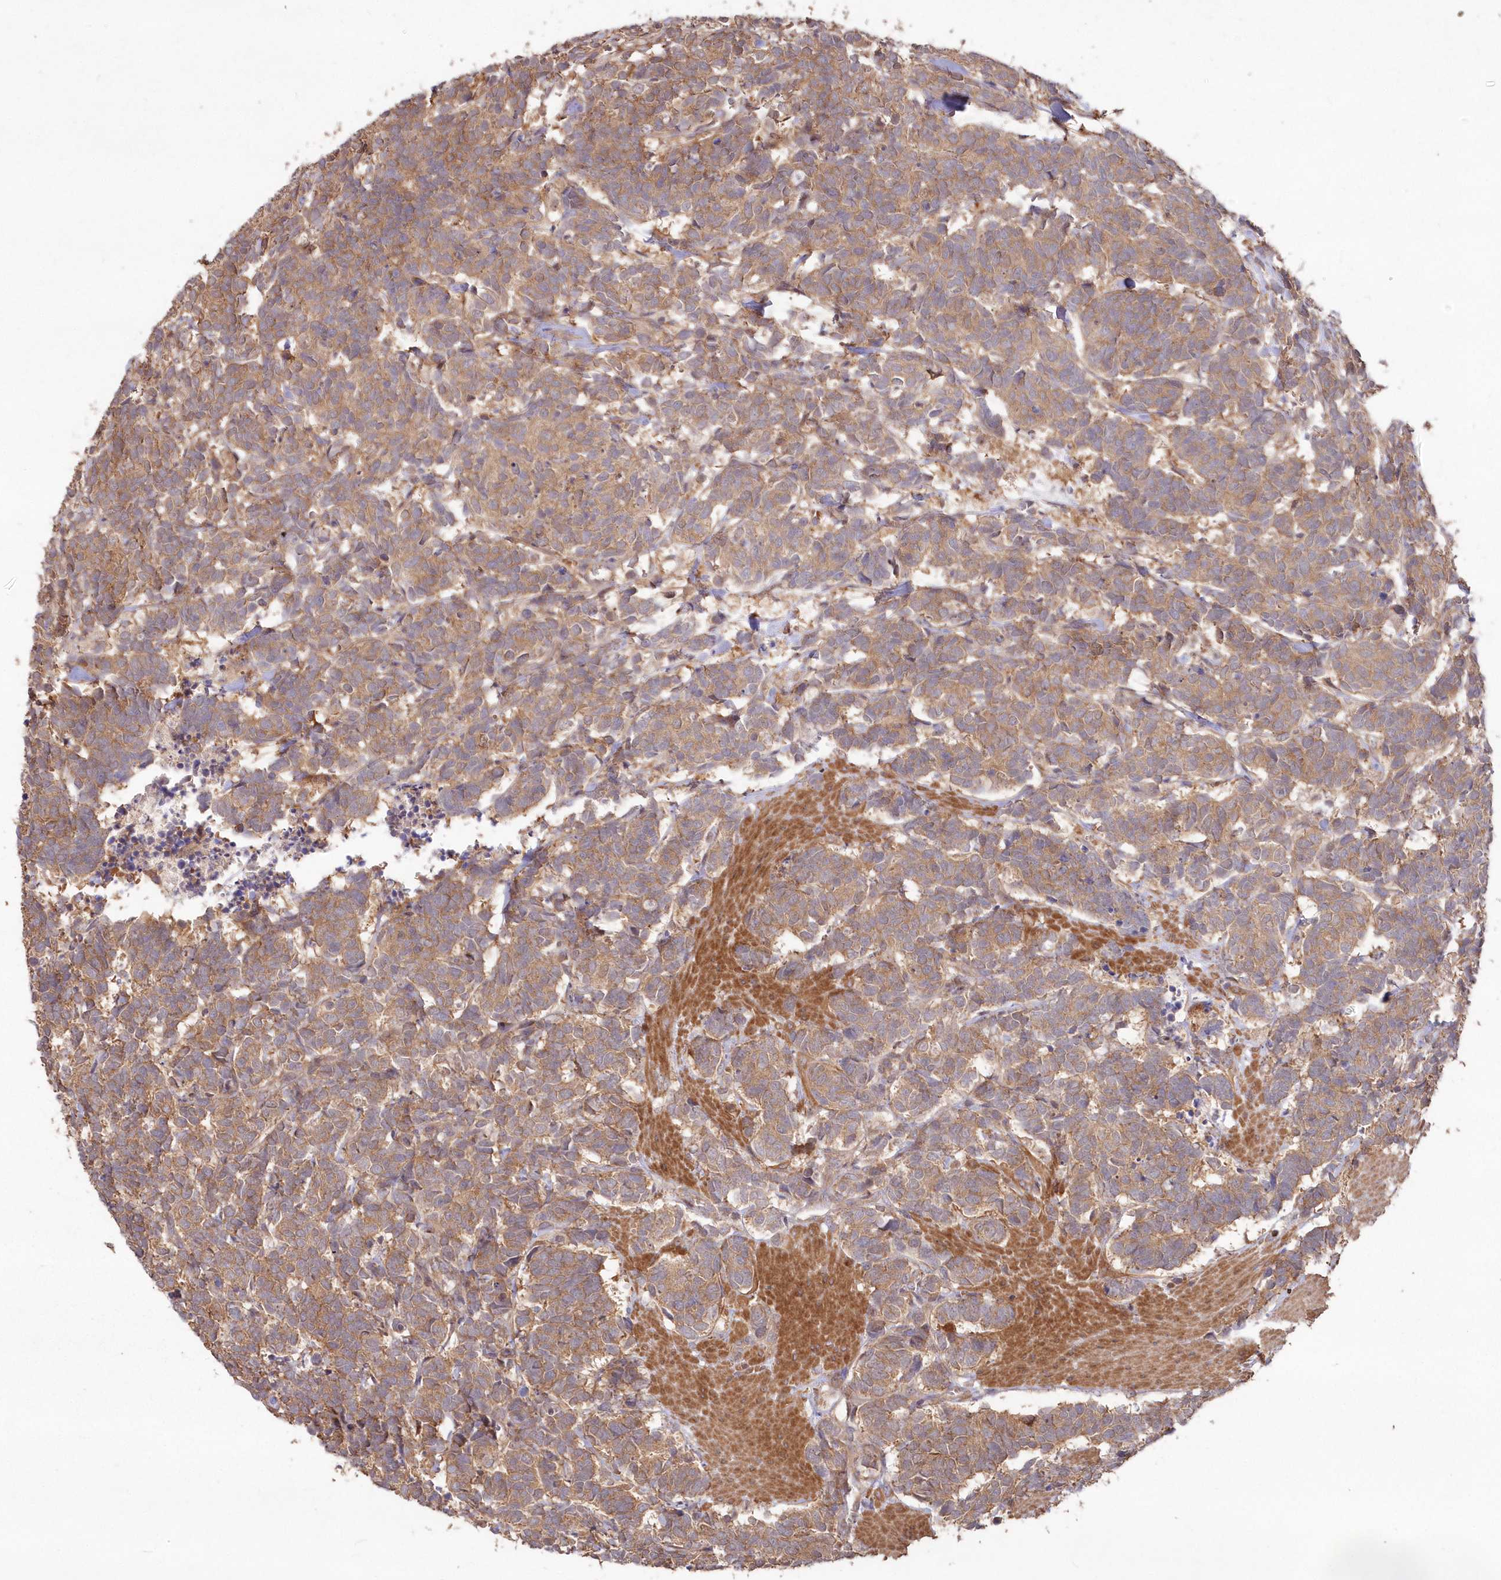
{"staining": {"intensity": "moderate", "quantity": ">75%", "location": "cytoplasmic/membranous"}, "tissue": "carcinoid", "cell_type": "Tumor cells", "image_type": "cancer", "snomed": [{"axis": "morphology", "description": "Carcinoma, NOS"}, {"axis": "morphology", "description": "Carcinoid, malignant, NOS"}, {"axis": "topography", "description": "Urinary bladder"}], "caption": "Malignant carcinoid tissue displays moderate cytoplasmic/membranous staining in about >75% of tumor cells Immunohistochemistry stains the protein of interest in brown and the nuclei are stained blue.", "gene": "TBCA", "patient": {"sex": "male", "age": 57}}